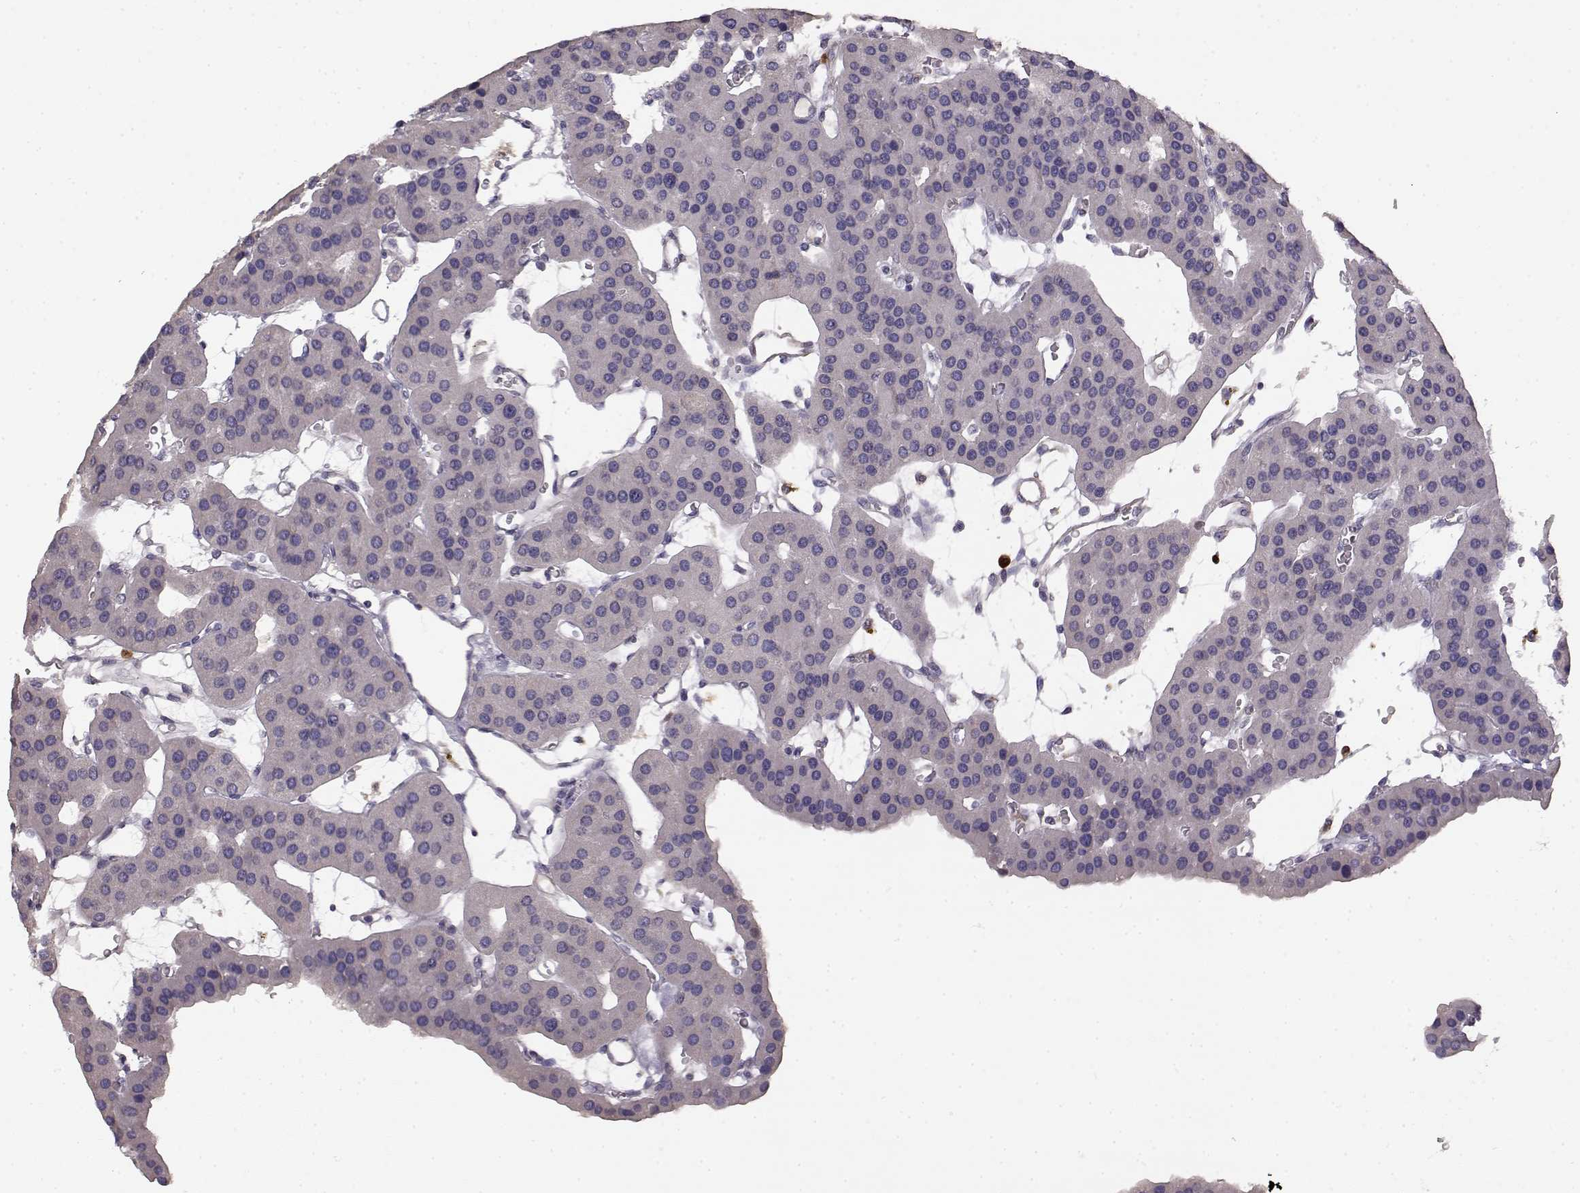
{"staining": {"intensity": "negative", "quantity": "none", "location": "none"}, "tissue": "parathyroid gland", "cell_type": "Glandular cells", "image_type": "normal", "snomed": [{"axis": "morphology", "description": "Normal tissue, NOS"}, {"axis": "morphology", "description": "Adenoma, NOS"}, {"axis": "topography", "description": "Parathyroid gland"}], "caption": "The histopathology image shows no significant staining in glandular cells of parathyroid gland. (DAB IHC with hematoxylin counter stain).", "gene": "GHR", "patient": {"sex": "female", "age": 86}}